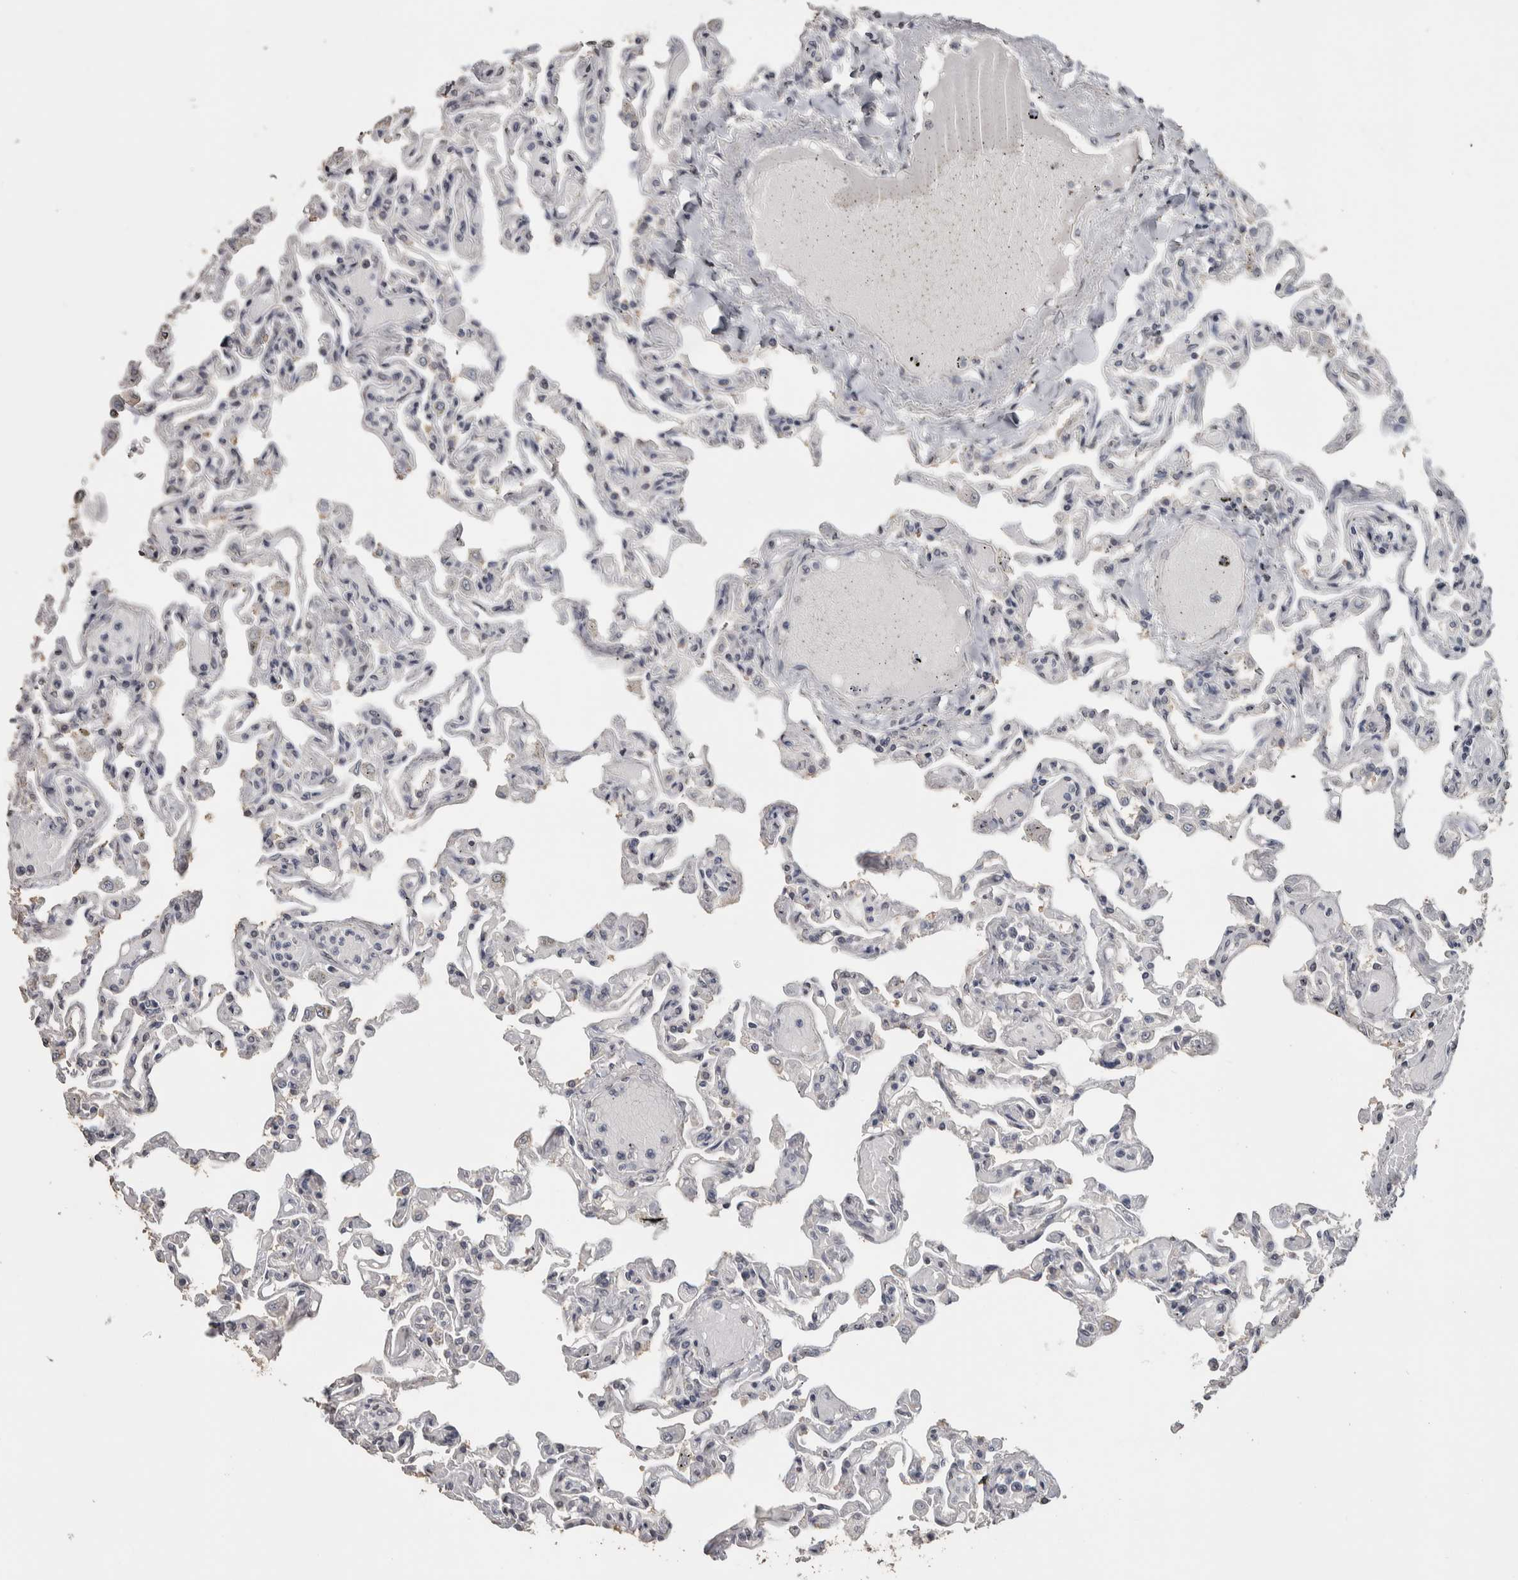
{"staining": {"intensity": "negative", "quantity": "none", "location": "none"}, "tissue": "lung", "cell_type": "Alveolar cells", "image_type": "normal", "snomed": [{"axis": "morphology", "description": "Normal tissue, NOS"}, {"axis": "topography", "description": "Lung"}], "caption": "An image of lung stained for a protein exhibits no brown staining in alveolar cells.", "gene": "NECAB1", "patient": {"sex": "male", "age": 21}}